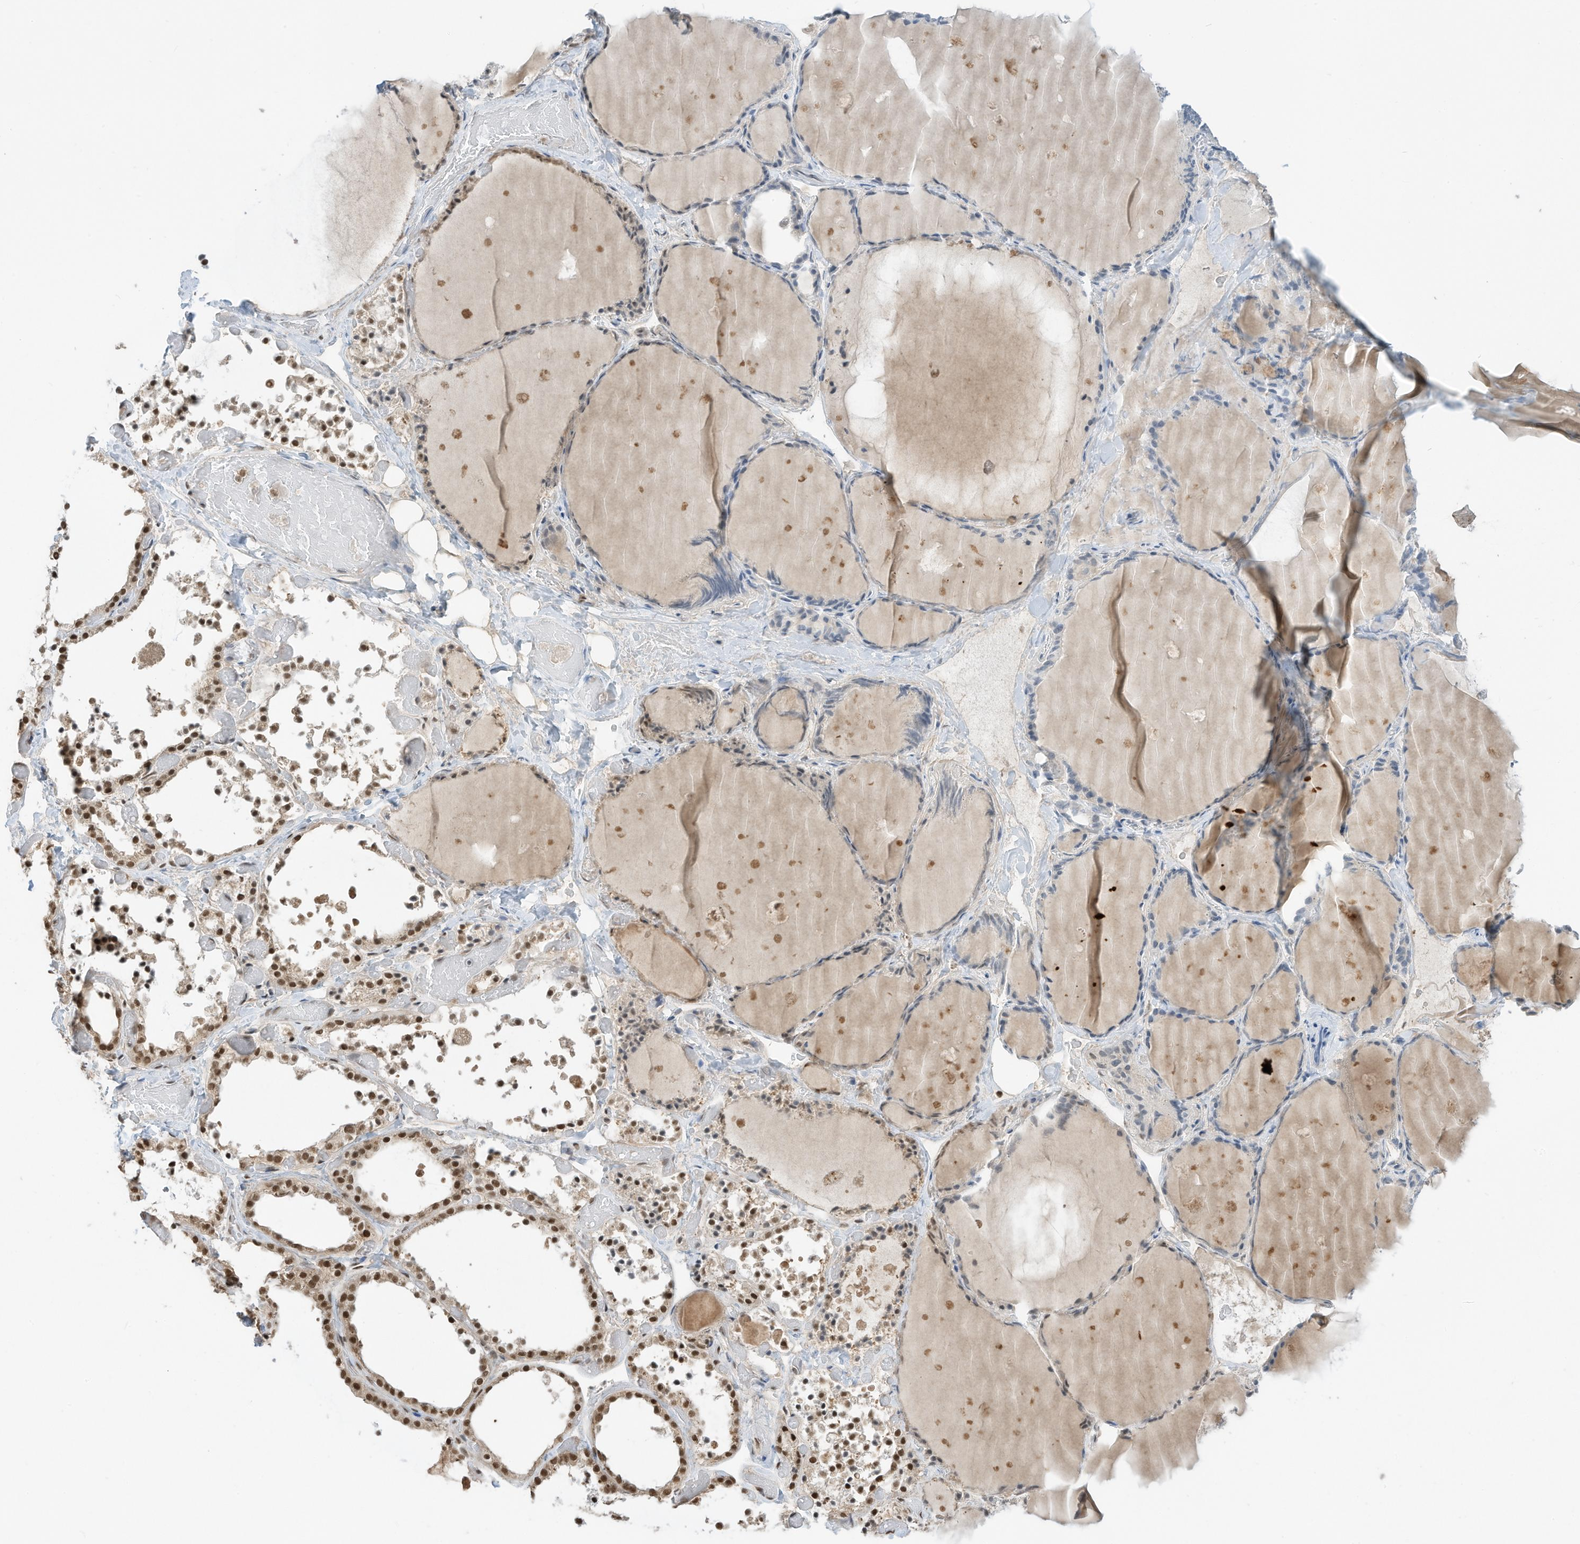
{"staining": {"intensity": "moderate", "quantity": ">75%", "location": "nuclear"}, "tissue": "thyroid gland", "cell_type": "Glandular cells", "image_type": "normal", "snomed": [{"axis": "morphology", "description": "Normal tissue, NOS"}, {"axis": "topography", "description": "Thyroid gland"}], "caption": "Immunohistochemical staining of benign thyroid gland reveals medium levels of moderate nuclear positivity in about >75% of glandular cells.", "gene": "ZNF195", "patient": {"sex": "female", "age": 44}}